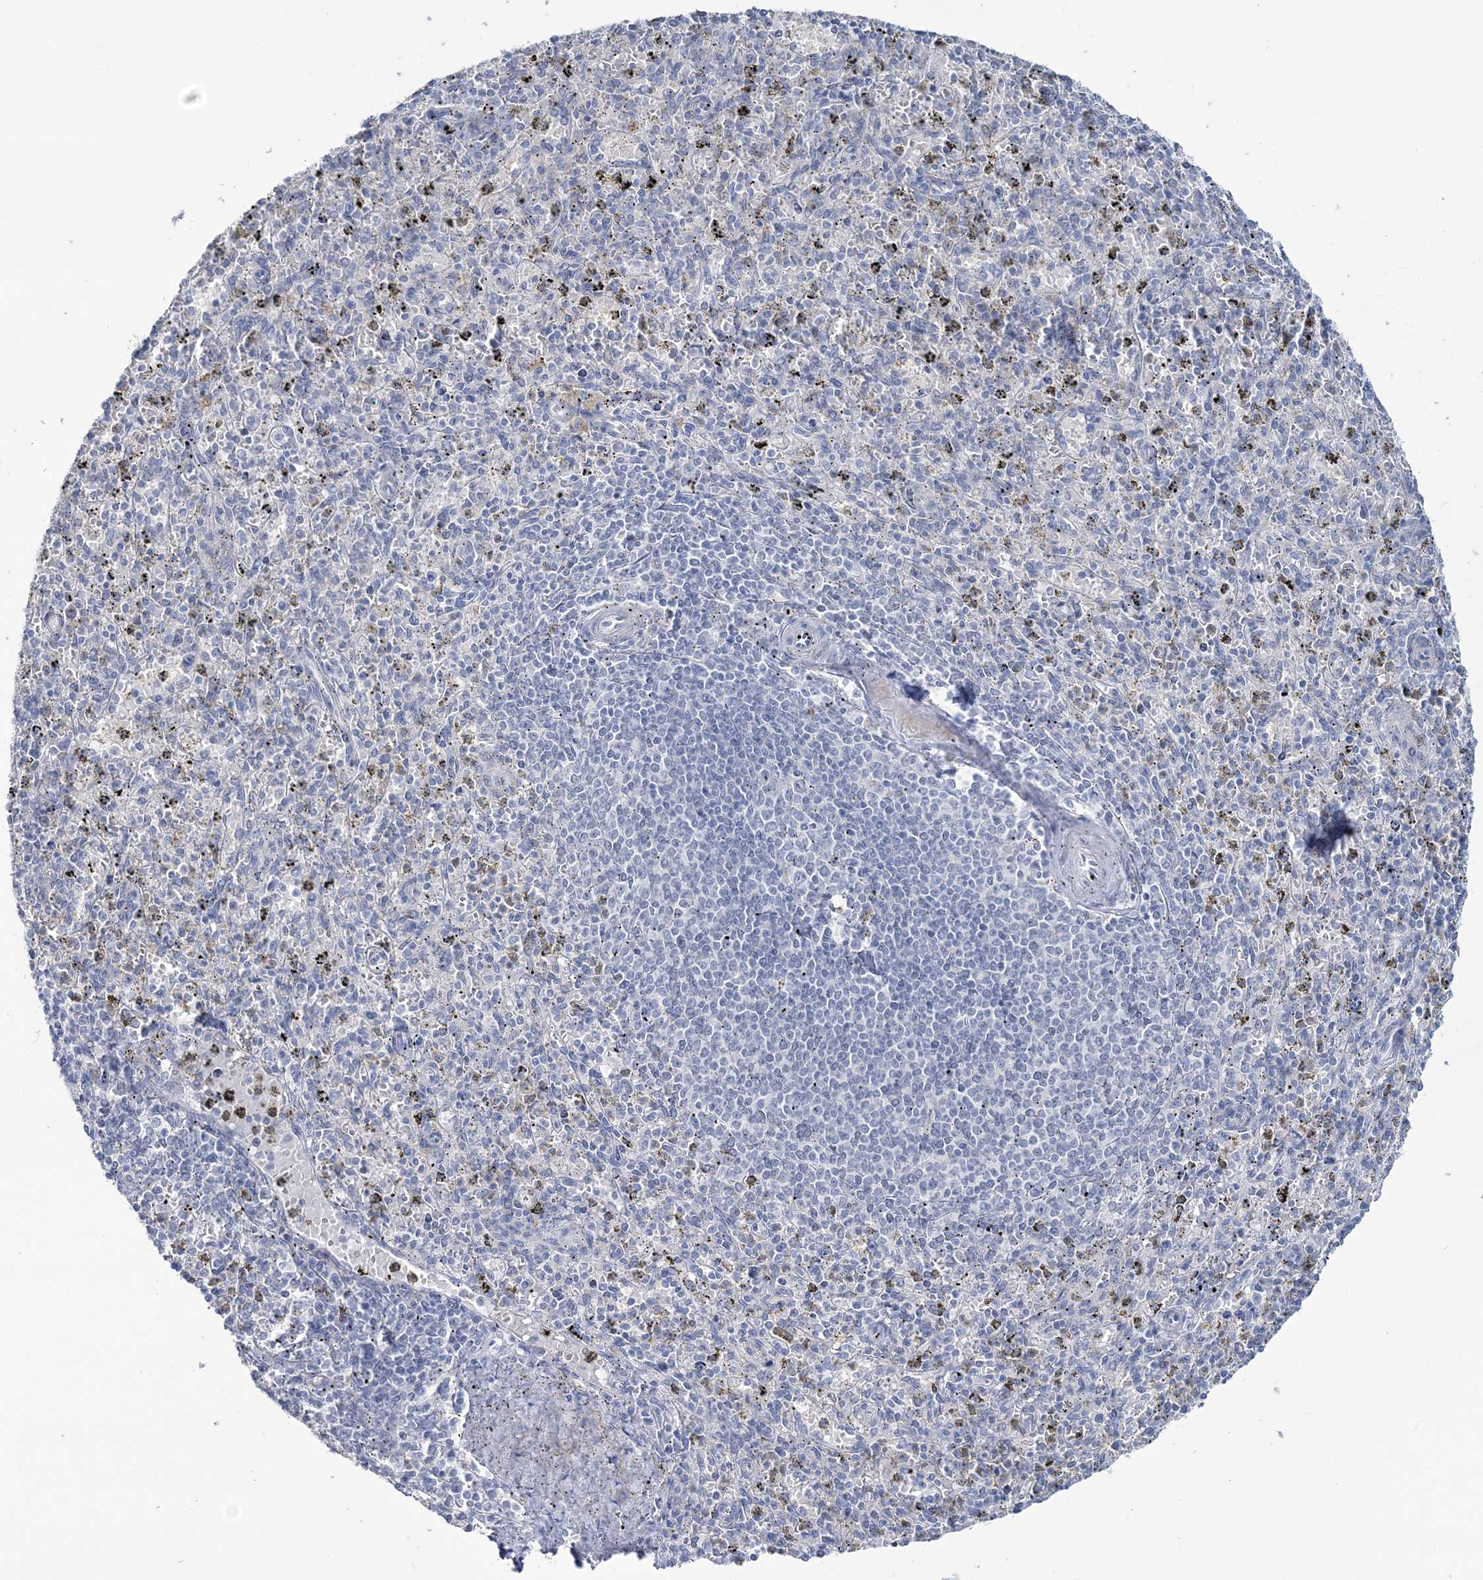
{"staining": {"intensity": "negative", "quantity": "none", "location": "none"}, "tissue": "spleen", "cell_type": "Cells in red pulp", "image_type": "normal", "snomed": [{"axis": "morphology", "description": "Normal tissue, NOS"}, {"axis": "topography", "description": "Spleen"}], "caption": "A histopathology image of spleen stained for a protein reveals no brown staining in cells in red pulp.", "gene": "CYP3A4", "patient": {"sex": "male", "age": 72}}